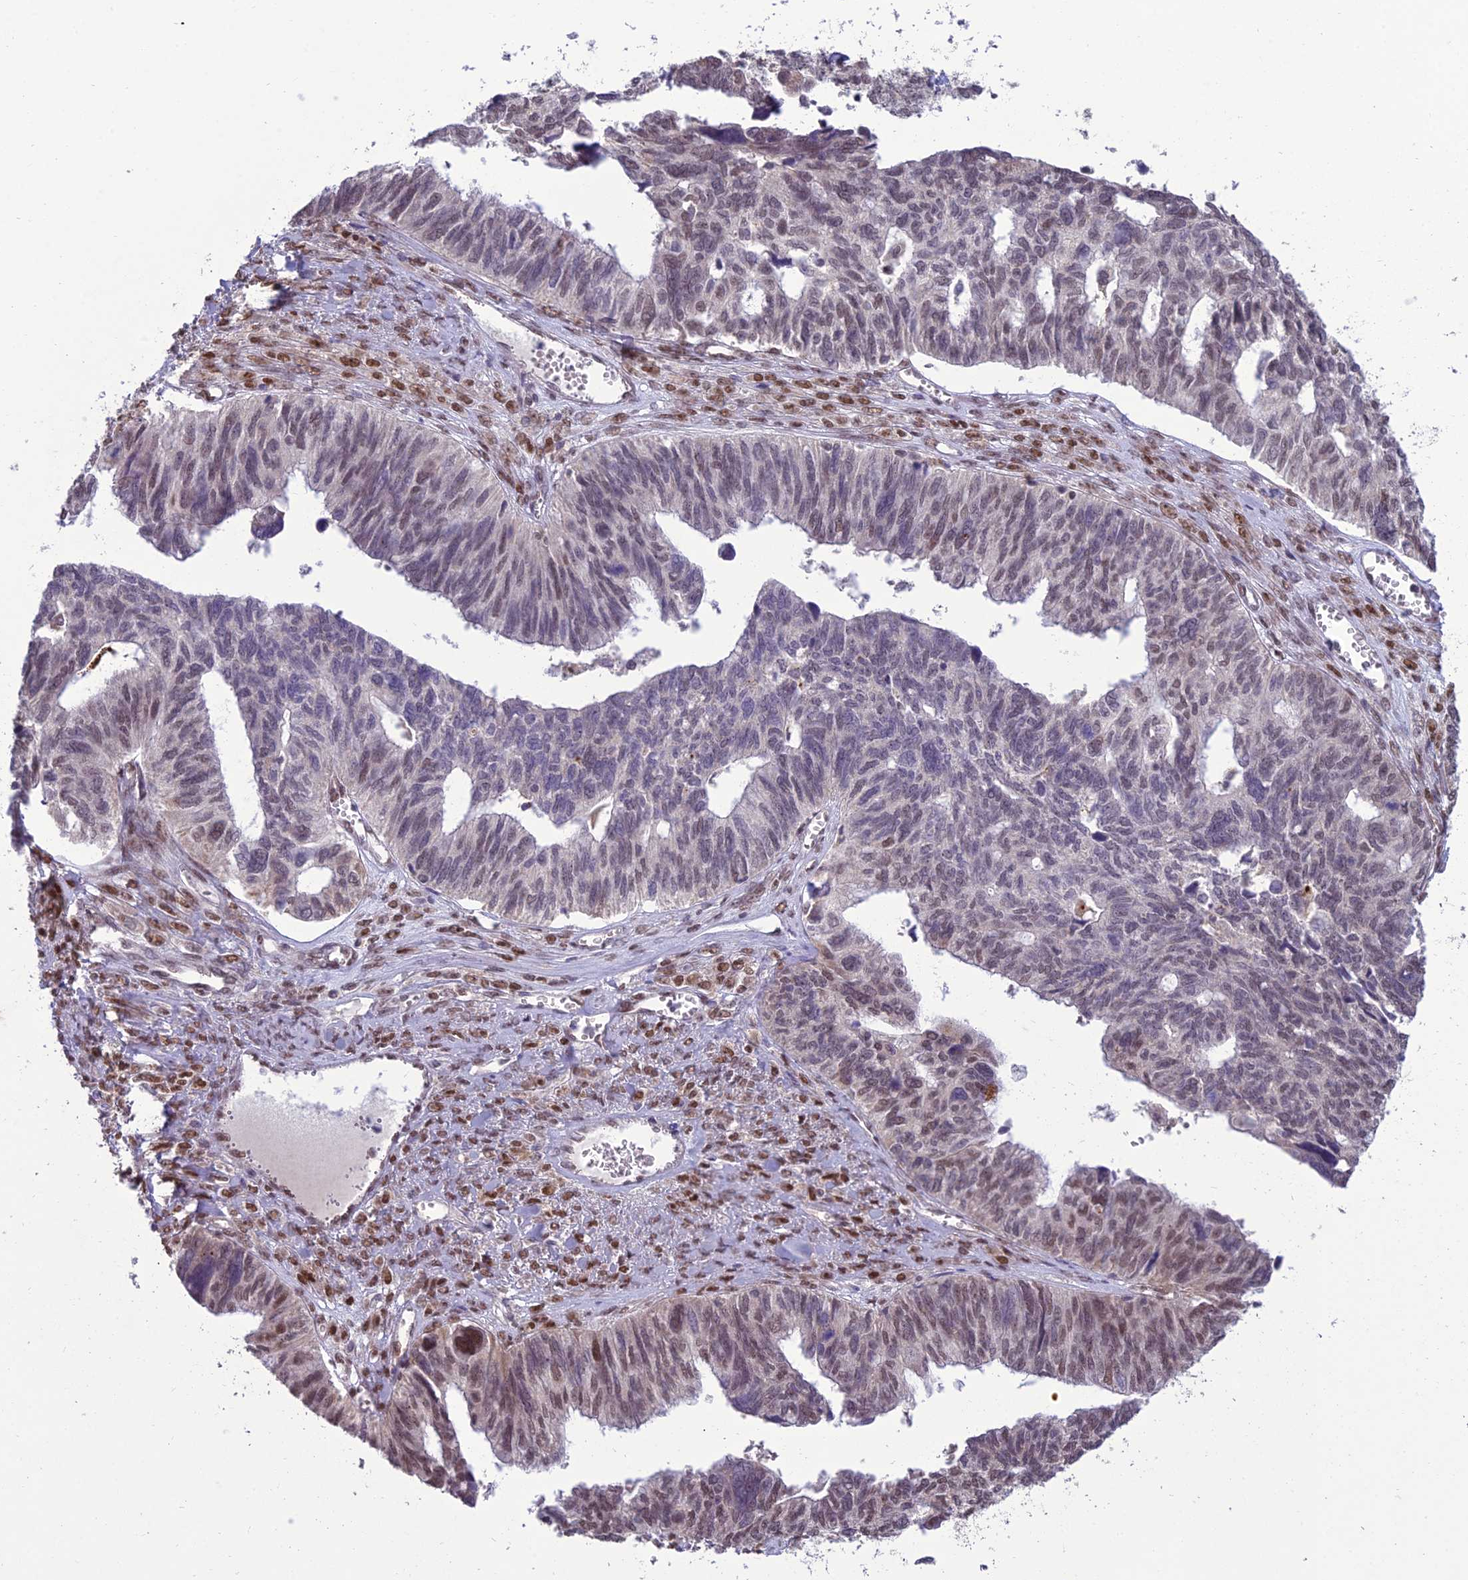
{"staining": {"intensity": "moderate", "quantity": "<25%", "location": "nuclear"}, "tissue": "ovarian cancer", "cell_type": "Tumor cells", "image_type": "cancer", "snomed": [{"axis": "morphology", "description": "Cystadenocarcinoma, serous, NOS"}, {"axis": "topography", "description": "Ovary"}], "caption": "IHC micrograph of human ovarian cancer stained for a protein (brown), which exhibits low levels of moderate nuclear staining in about <25% of tumor cells.", "gene": "RANBP3", "patient": {"sex": "female", "age": 79}}